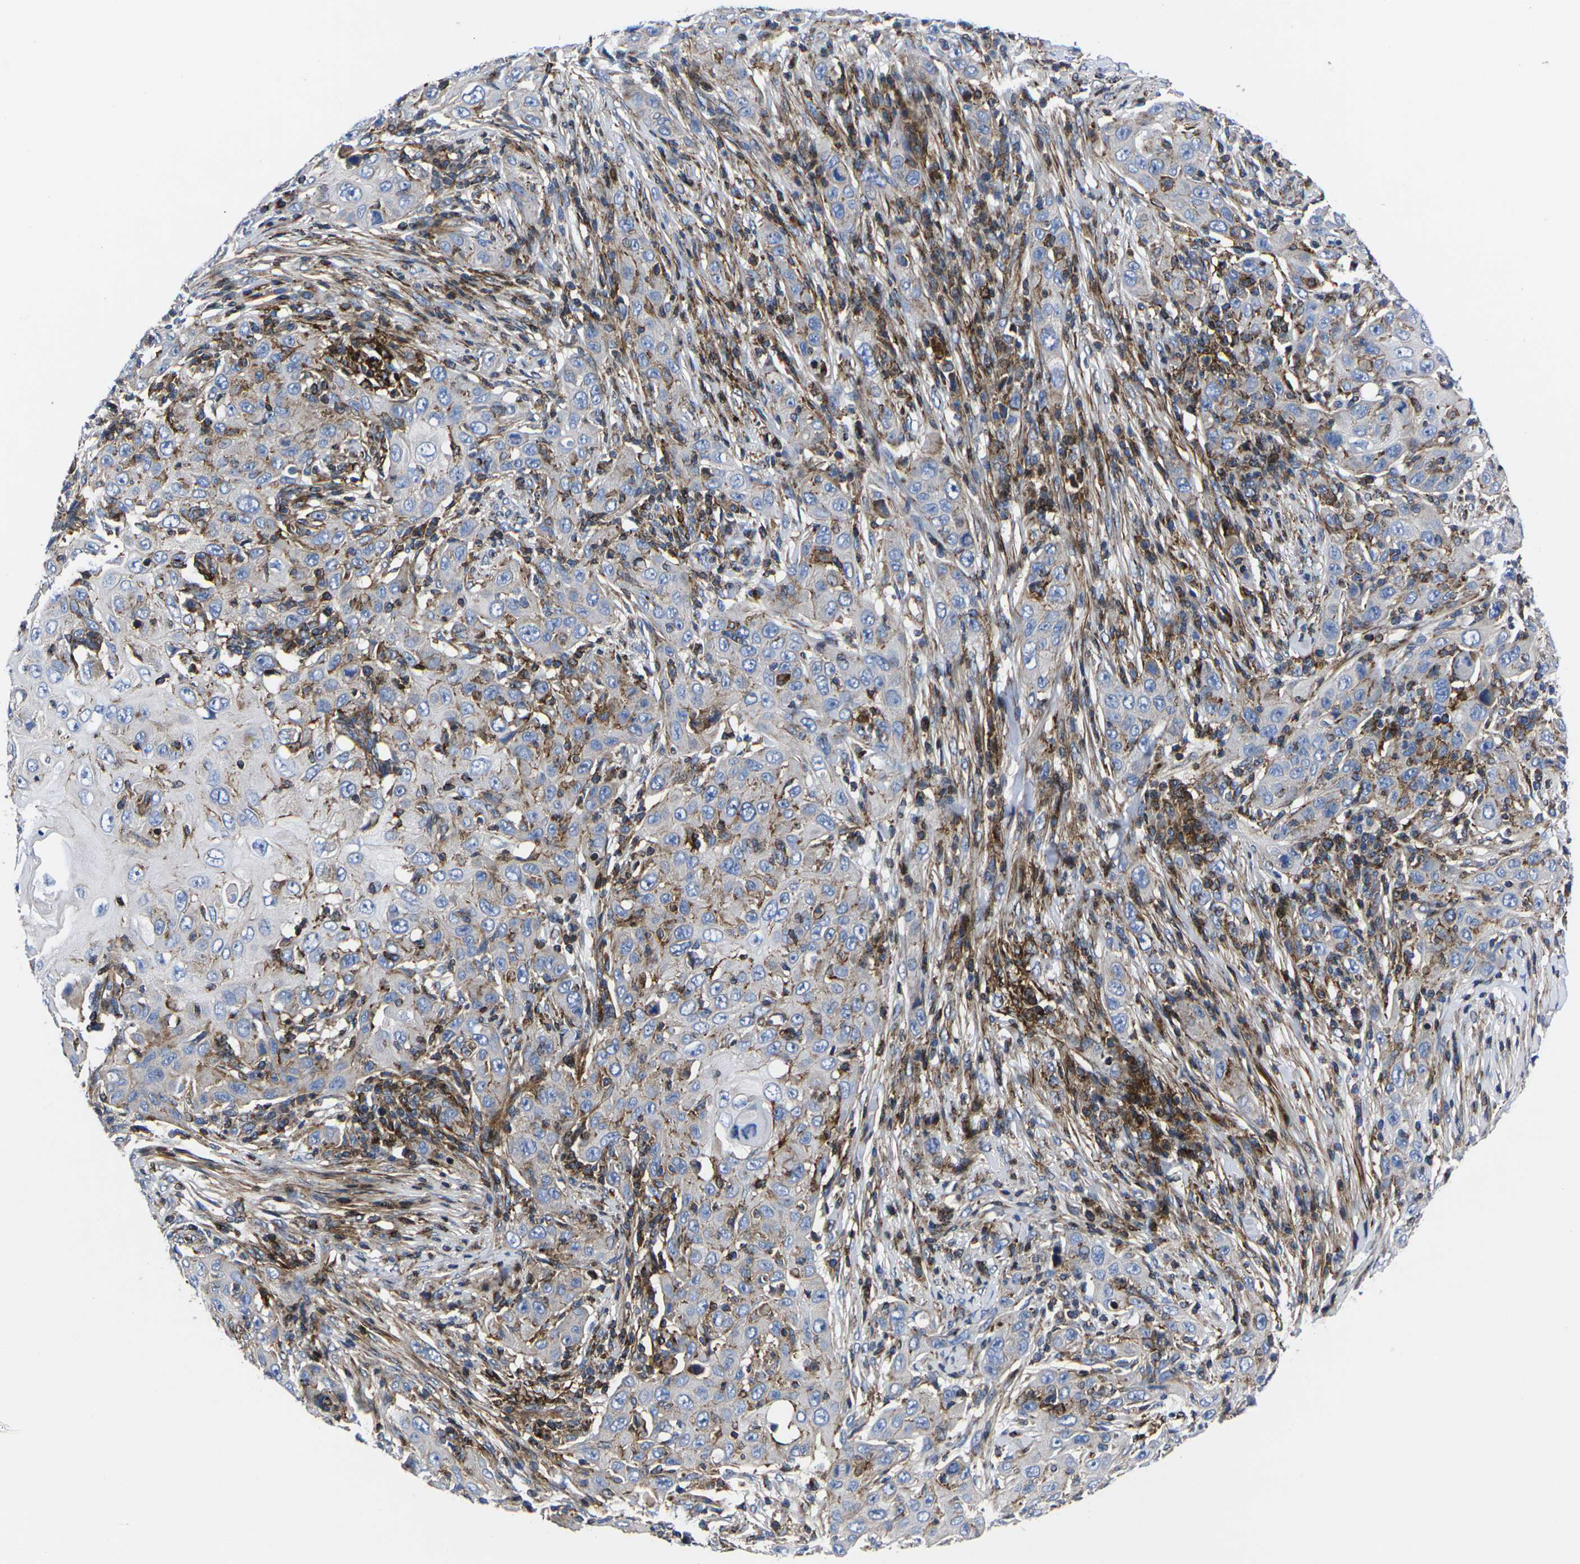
{"staining": {"intensity": "negative", "quantity": "none", "location": "none"}, "tissue": "skin cancer", "cell_type": "Tumor cells", "image_type": "cancer", "snomed": [{"axis": "morphology", "description": "Squamous cell carcinoma, NOS"}, {"axis": "topography", "description": "Skin"}], "caption": "IHC photomicrograph of human squamous cell carcinoma (skin) stained for a protein (brown), which shows no positivity in tumor cells. The staining was performed using DAB to visualize the protein expression in brown, while the nuclei were stained in blue with hematoxylin (Magnification: 20x).", "gene": "GPR4", "patient": {"sex": "female", "age": 88}}